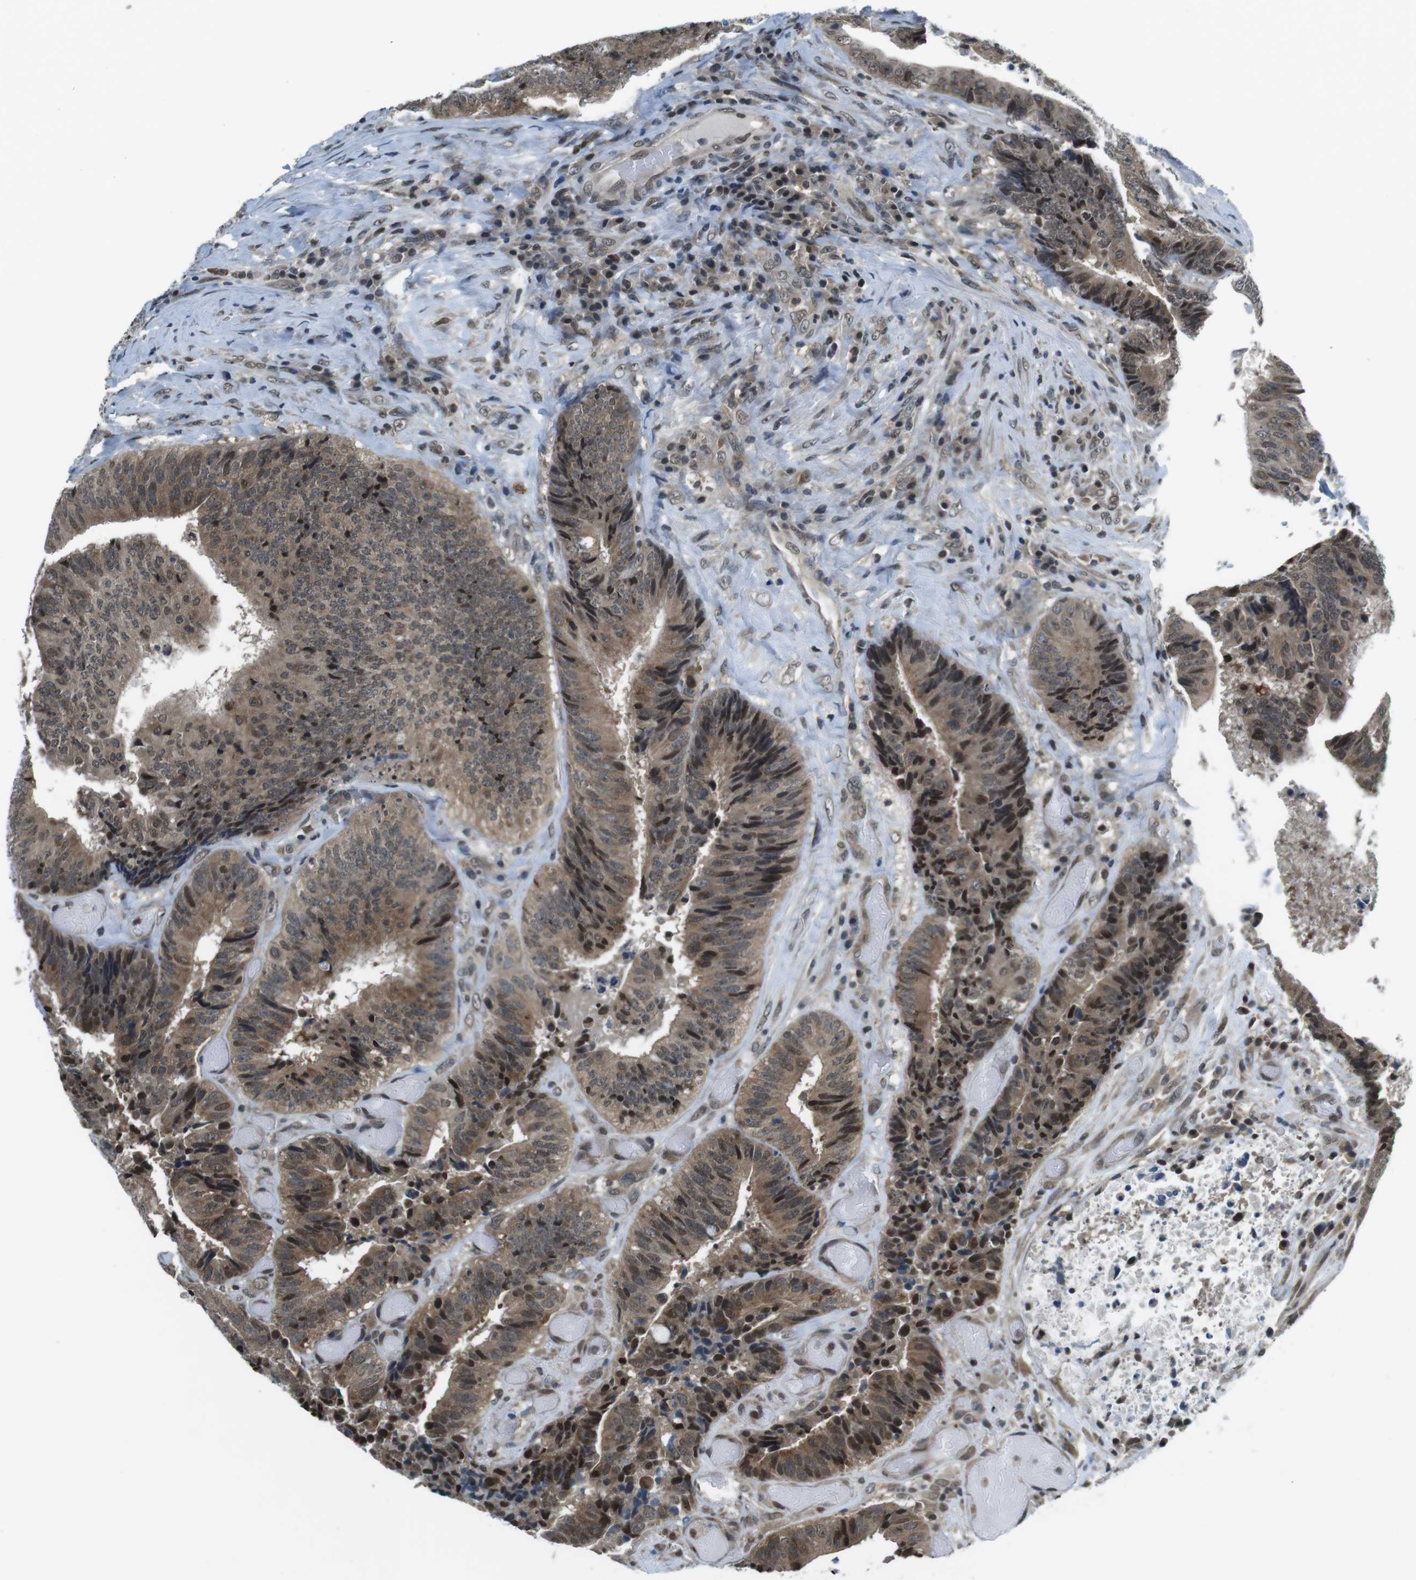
{"staining": {"intensity": "moderate", "quantity": "25%-75%", "location": "cytoplasmic/membranous,nuclear"}, "tissue": "colorectal cancer", "cell_type": "Tumor cells", "image_type": "cancer", "snomed": [{"axis": "morphology", "description": "Adenocarcinoma, NOS"}, {"axis": "topography", "description": "Rectum"}], "caption": "Colorectal cancer was stained to show a protein in brown. There is medium levels of moderate cytoplasmic/membranous and nuclear positivity in approximately 25%-75% of tumor cells.", "gene": "NEK4", "patient": {"sex": "male", "age": 72}}